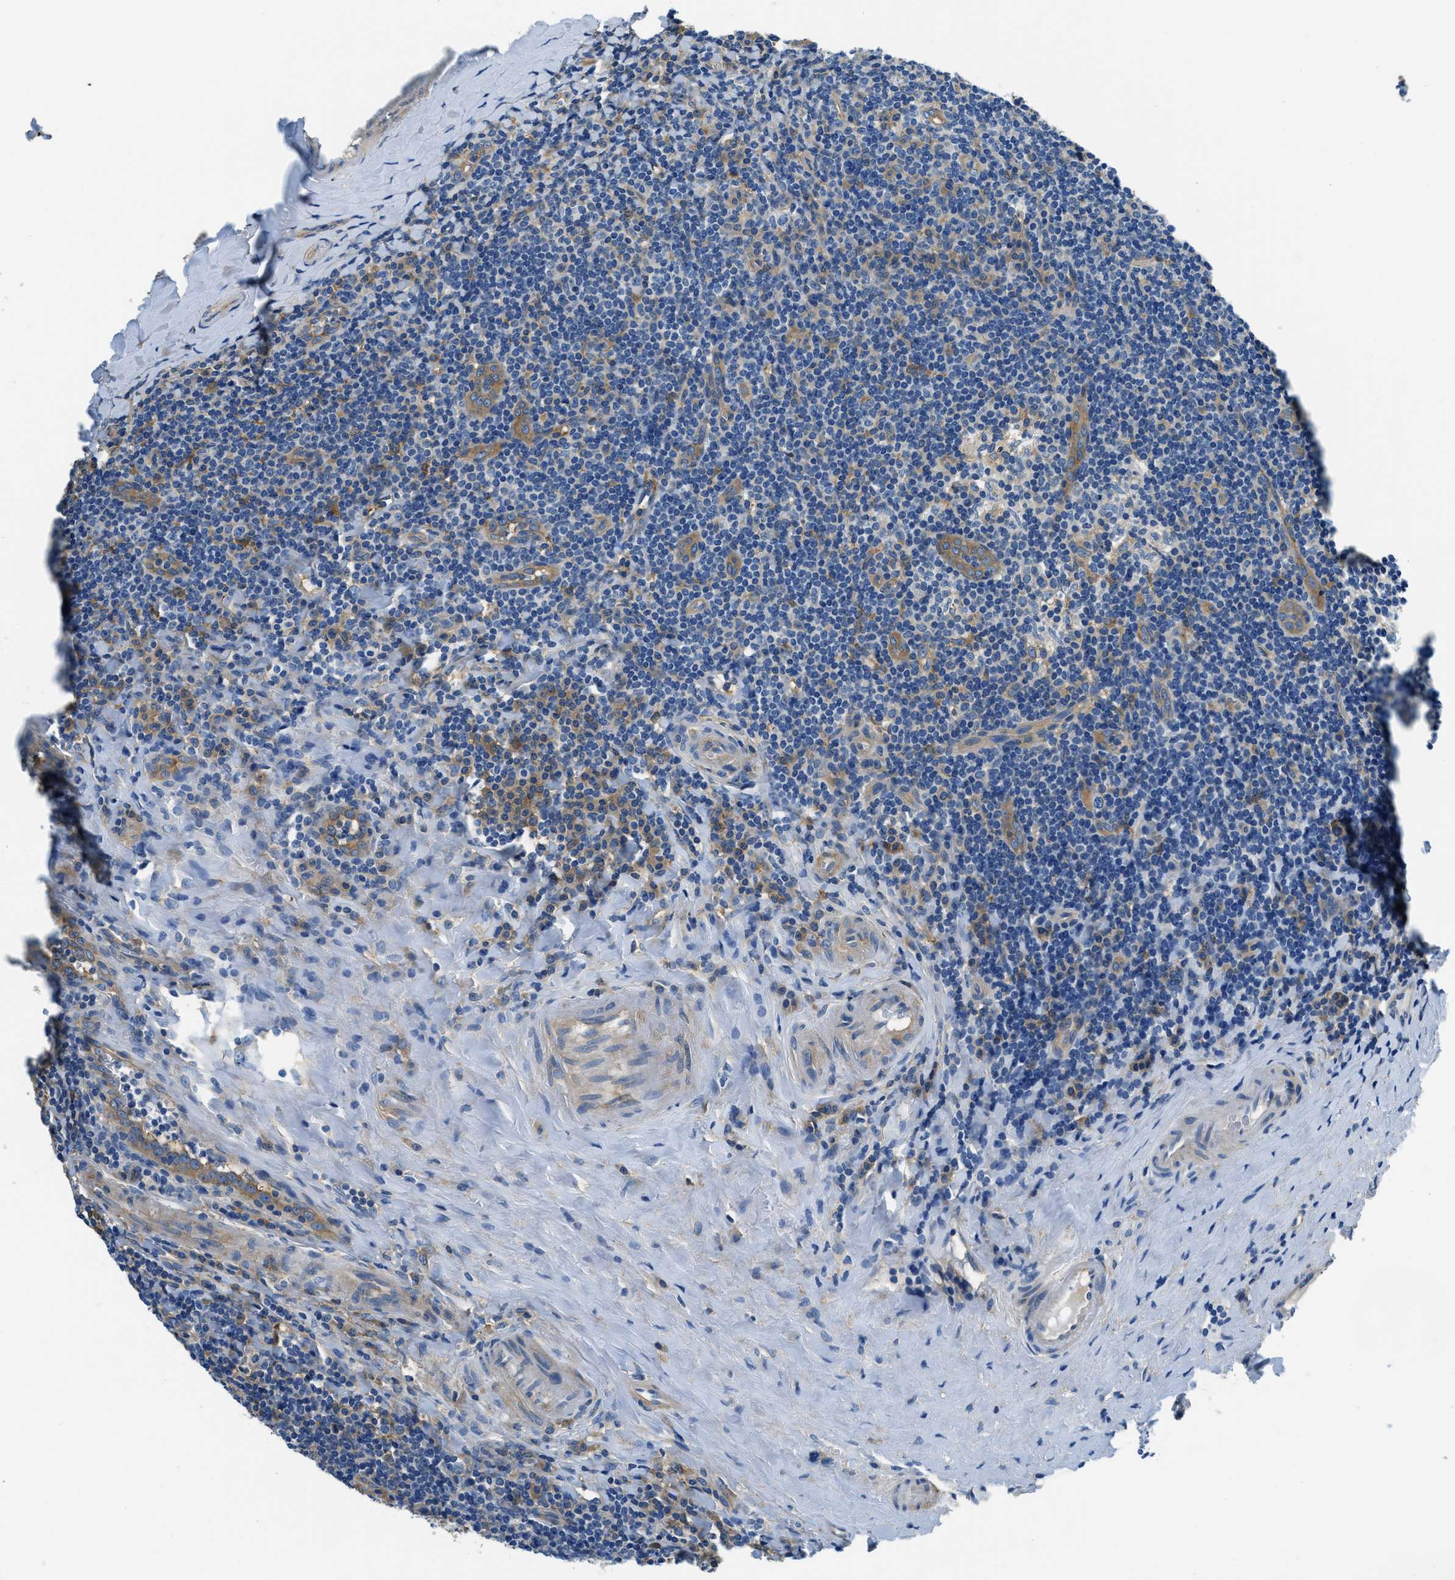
{"staining": {"intensity": "weak", "quantity": "25%-75%", "location": "cytoplasmic/membranous"}, "tissue": "tonsil", "cell_type": "Germinal center cells", "image_type": "normal", "snomed": [{"axis": "morphology", "description": "Normal tissue, NOS"}, {"axis": "topography", "description": "Tonsil"}], "caption": "Immunohistochemical staining of unremarkable tonsil demonstrates weak cytoplasmic/membranous protein staining in about 25%-75% of germinal center cells.", "gene": "TWF1", "patient": {"sex": "male", "age": 37}}